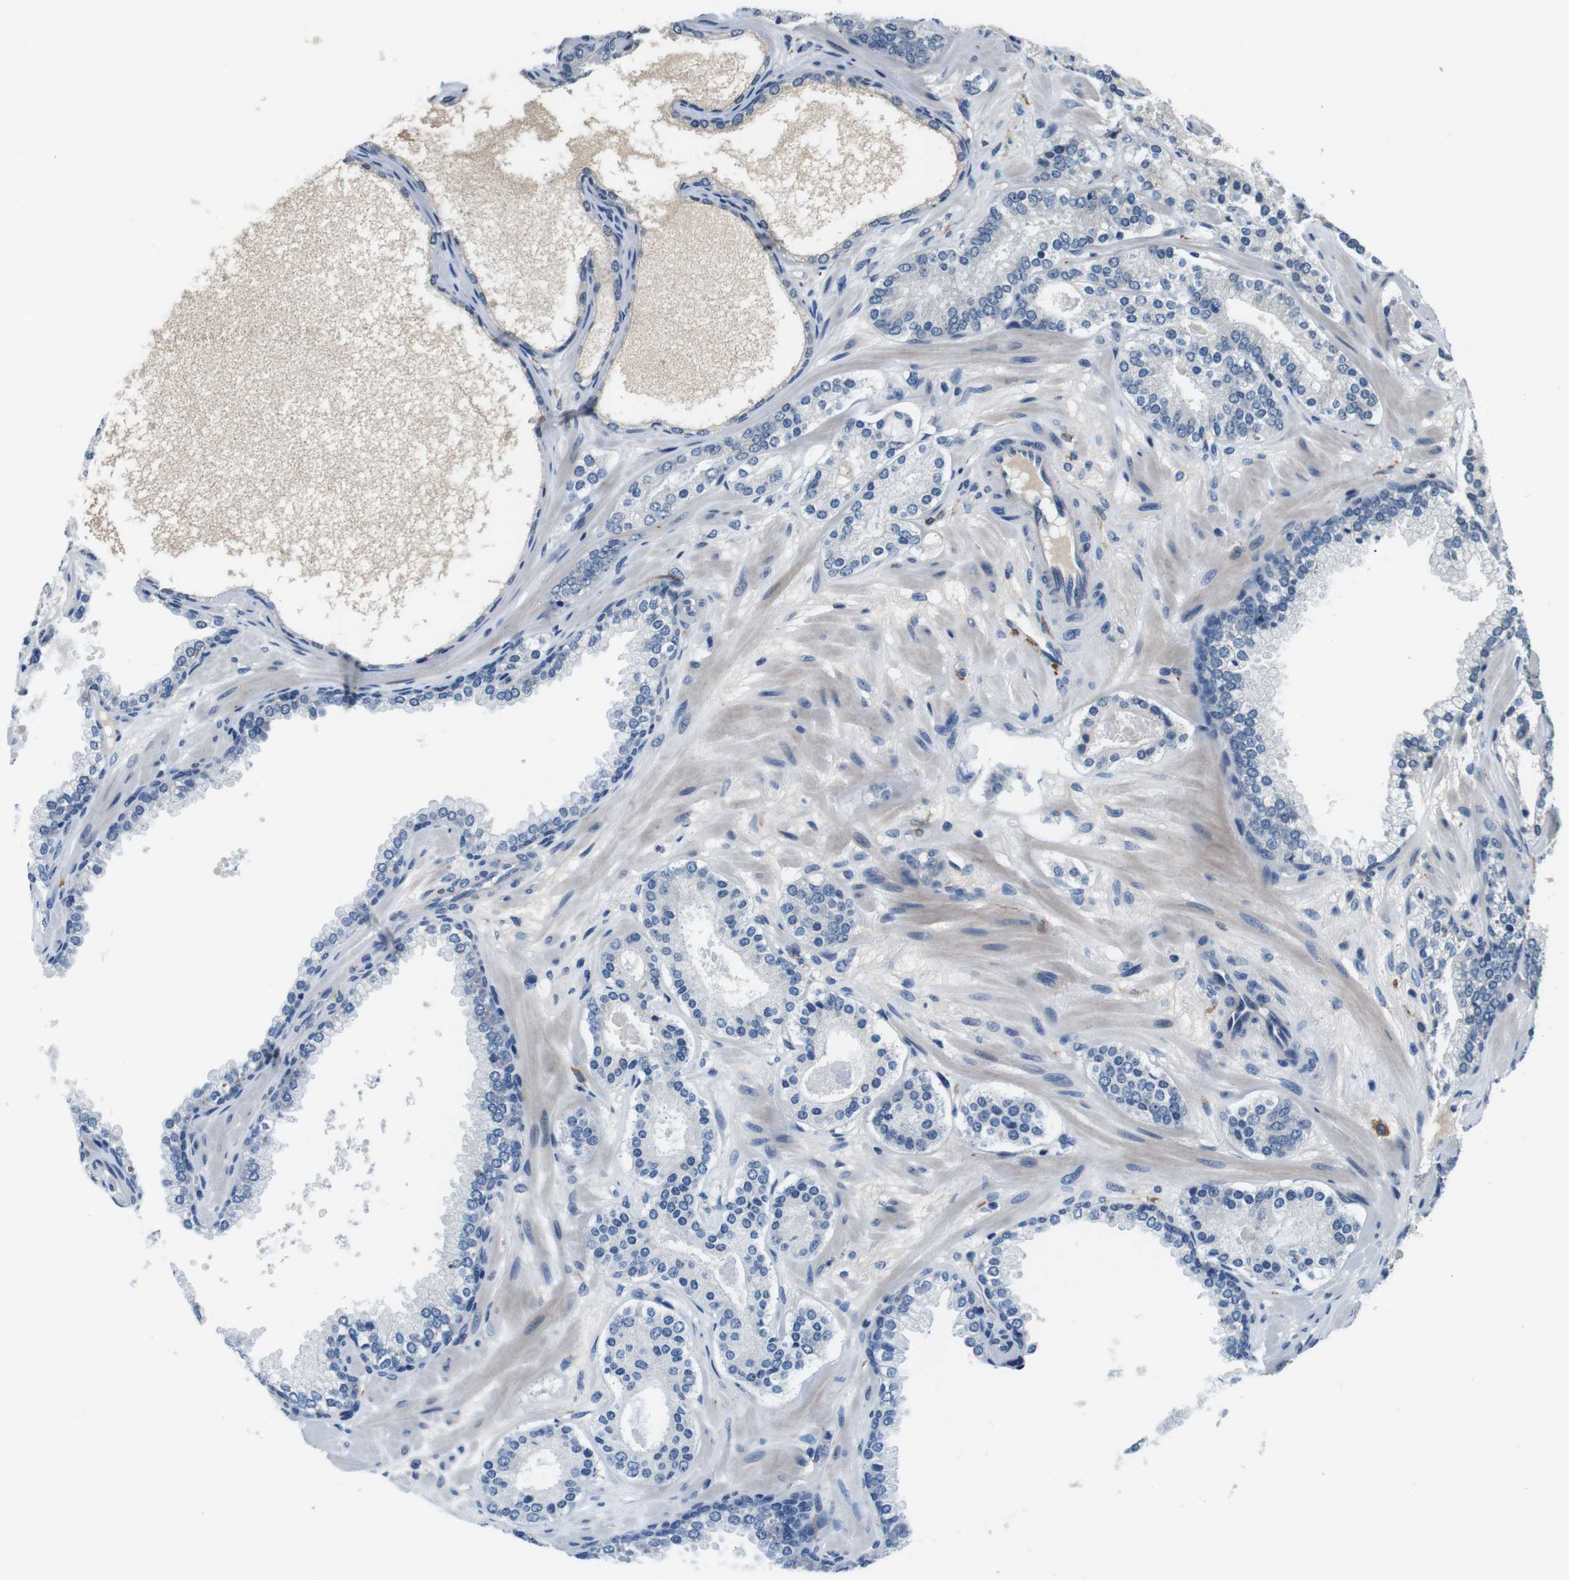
{"staining": {"intensity": "negative", "quantity": "none", "location": "none"}, "tissue": "prostate cancer", "cell_type": "Tumor cells", "image_type": "cancer", "snomed": [{"axis": "morphology", "description": "Adenocarcinoma, Low grade"}, {"axis": "topography", "description": "Prostate"}], "caption": "The immunohistochemistry (IHC) micrograph has no significant expression in tumor cells of low-grade adenocarcinoma (prostate) tissue.", "gene": "CD163L1", "patient": {"sex": "male", "age": 63}}